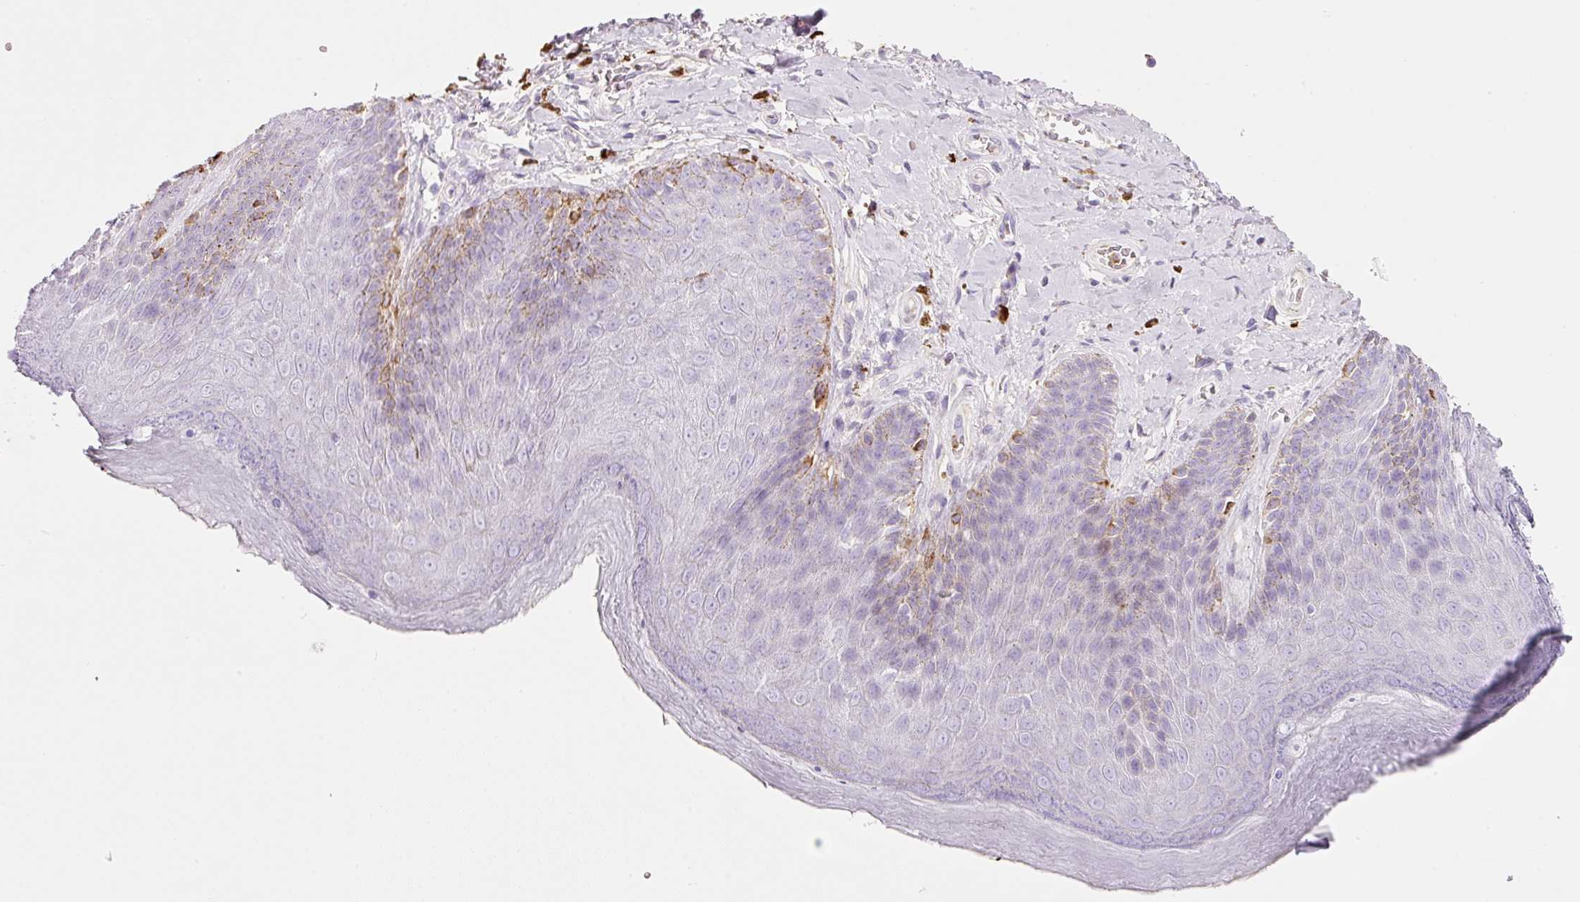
{"staining": {"intensity": "moderate", "quantity": "<25%", "location": "cytoplasmic/membranous"}, "tissue": "skin", "cell_type": "Epidermal cells", "image_type": "normal", "snomed": [{"axis": "morphology", "description": "Normal tissue, NOS"}, {"axis": "topography", "description": "Anal"}, {"axis": "topography", "description": "Peripheral nerve tissue"}], "caption": "The photomicrograph shows staining of unremarkable skin, revealing moderate cytoplasmic/membranous protein expression (brown color) within epidermal cells.", "gene": "TMC8", "patient": {"sex": "male", "age": 53}}